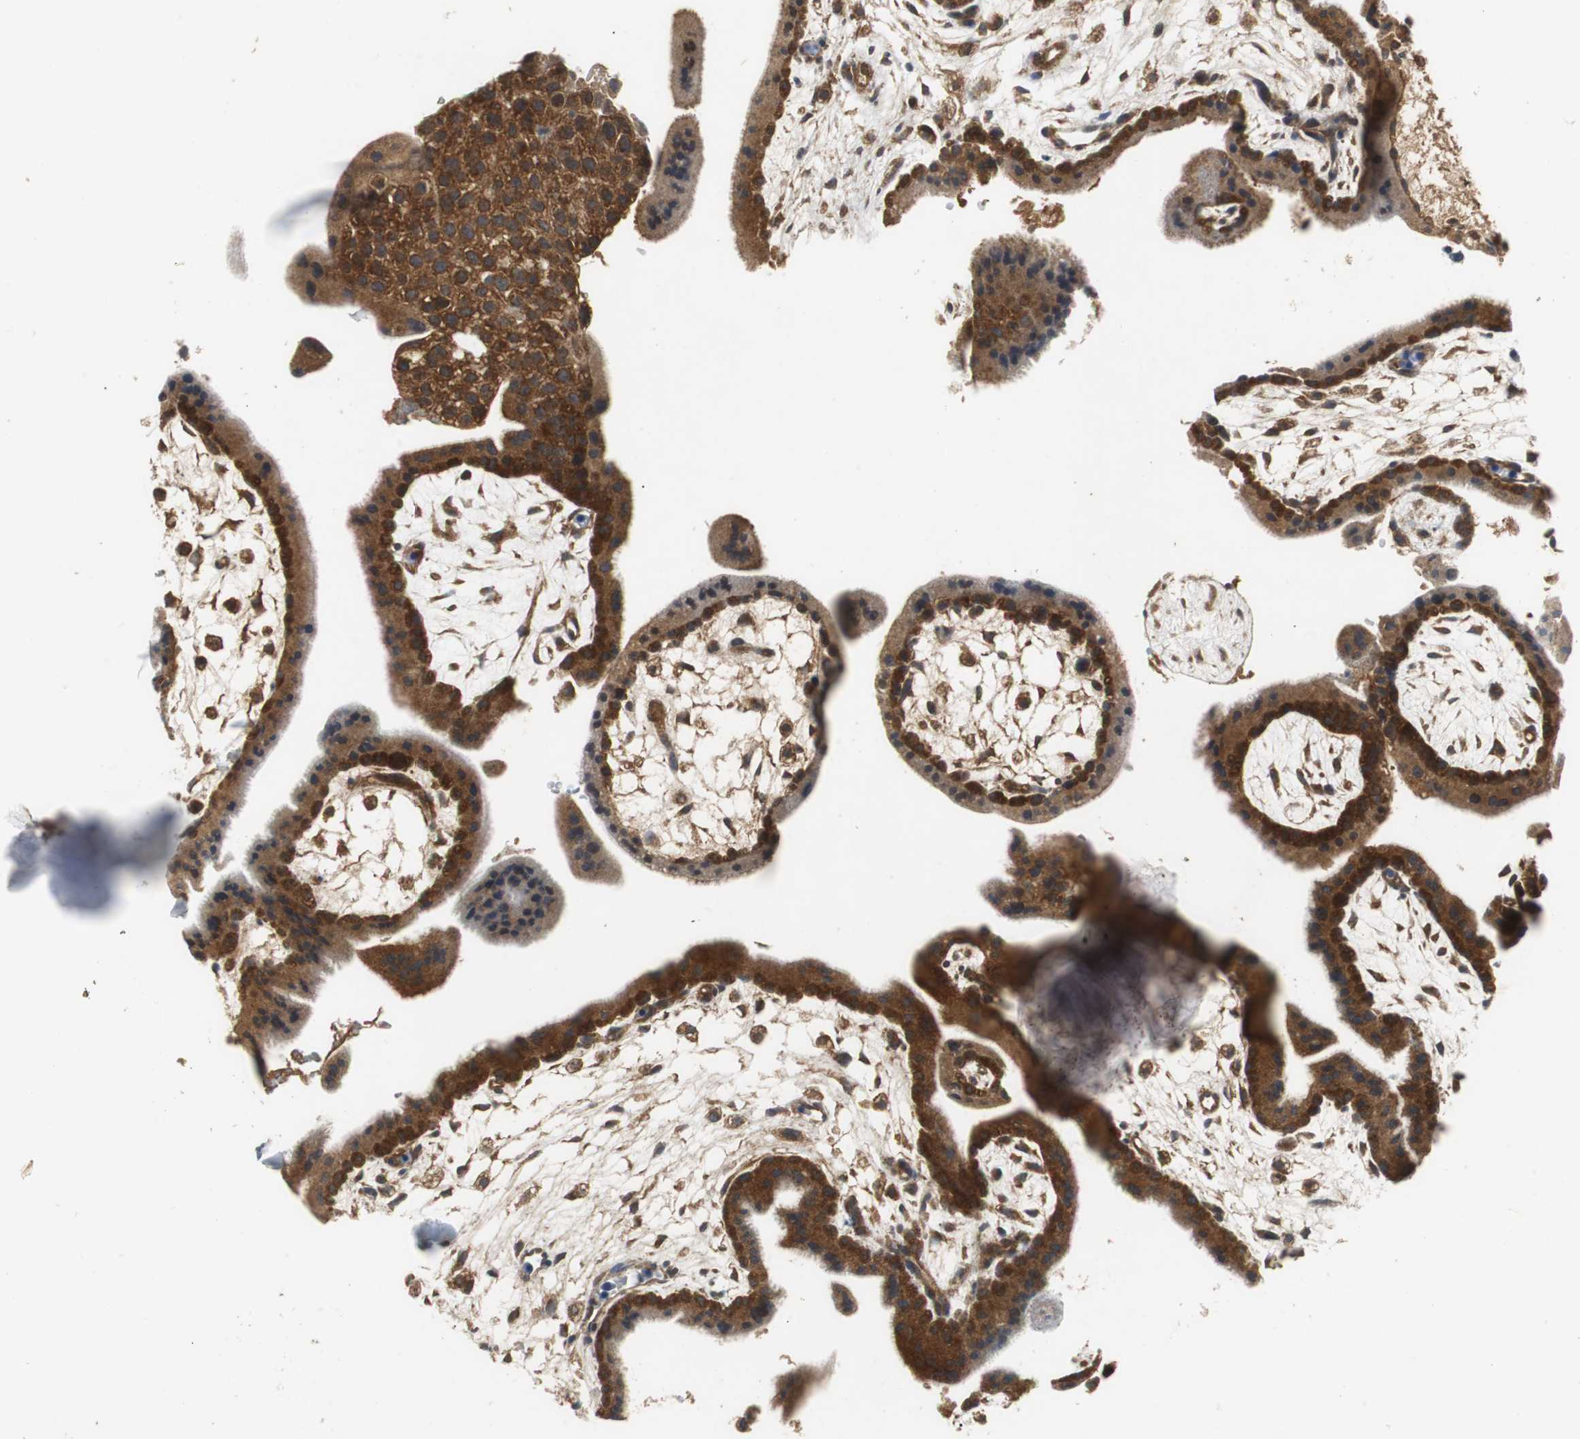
{"staining": {"intensity": "moderate", "quantity": "25%-75%", "location": "cytoplasmic/membranous"}, "tissue": "placenta", "cell_type": "Decidual cells", "image_type": "normal", "snomed": [{"axis": "morphology", "description": "Normal tissue, NOS"}, {"axis": "topography", "description": "Placenta"}], "caption": "Decidual cells display moderate cytoplasmic/membranous positivity in about 25%-75% of cells in normal placenta. (DAB (3,3'-diaminobenzidine) = brown stain, brightfield microscopy at high magnification).", "gene": "VBP1", "patient": {"sex": "female", "age": 35}}